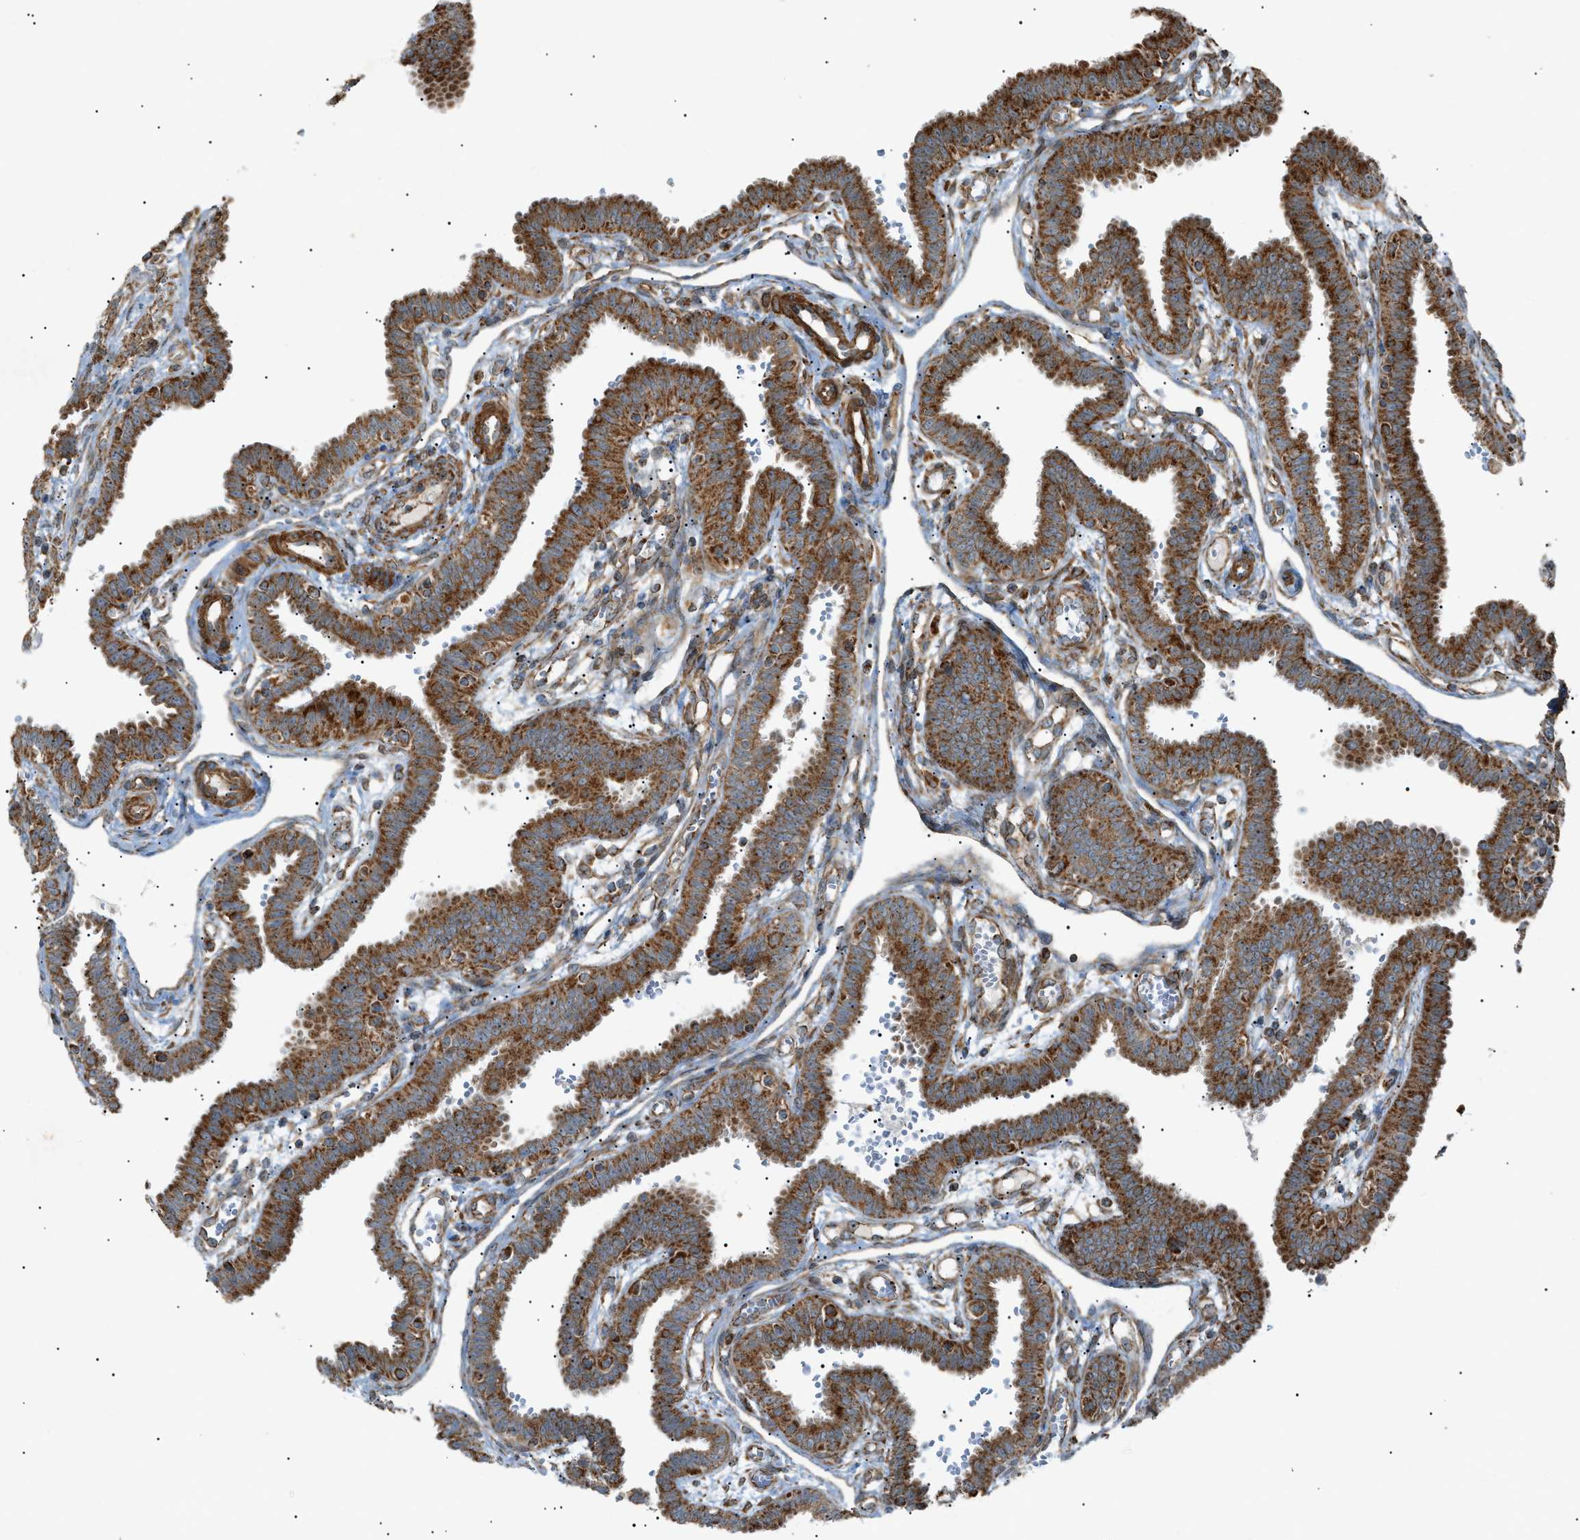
{"staining": {"intensity": "strong", "quantity": ">75%", "location": "cytoplasmic/membranous"}, "tissue": "fallopian tube", "cell_type": "Glandular cells", "image_type": "normal", "snomed": [{"axis": "morphology", "description": "Normal tissue, NOS"}, {"axis": "topography", "description": "Fallopian tube"}], "caption": "Brown immunohistochemical staining in unremarkable fallopian tube shows strong cytoplasmic/membranous staining in about >75% of glandular cells.", "gene": "C1GALT1C1", "patient": {"sex": "female", "age": 32}}